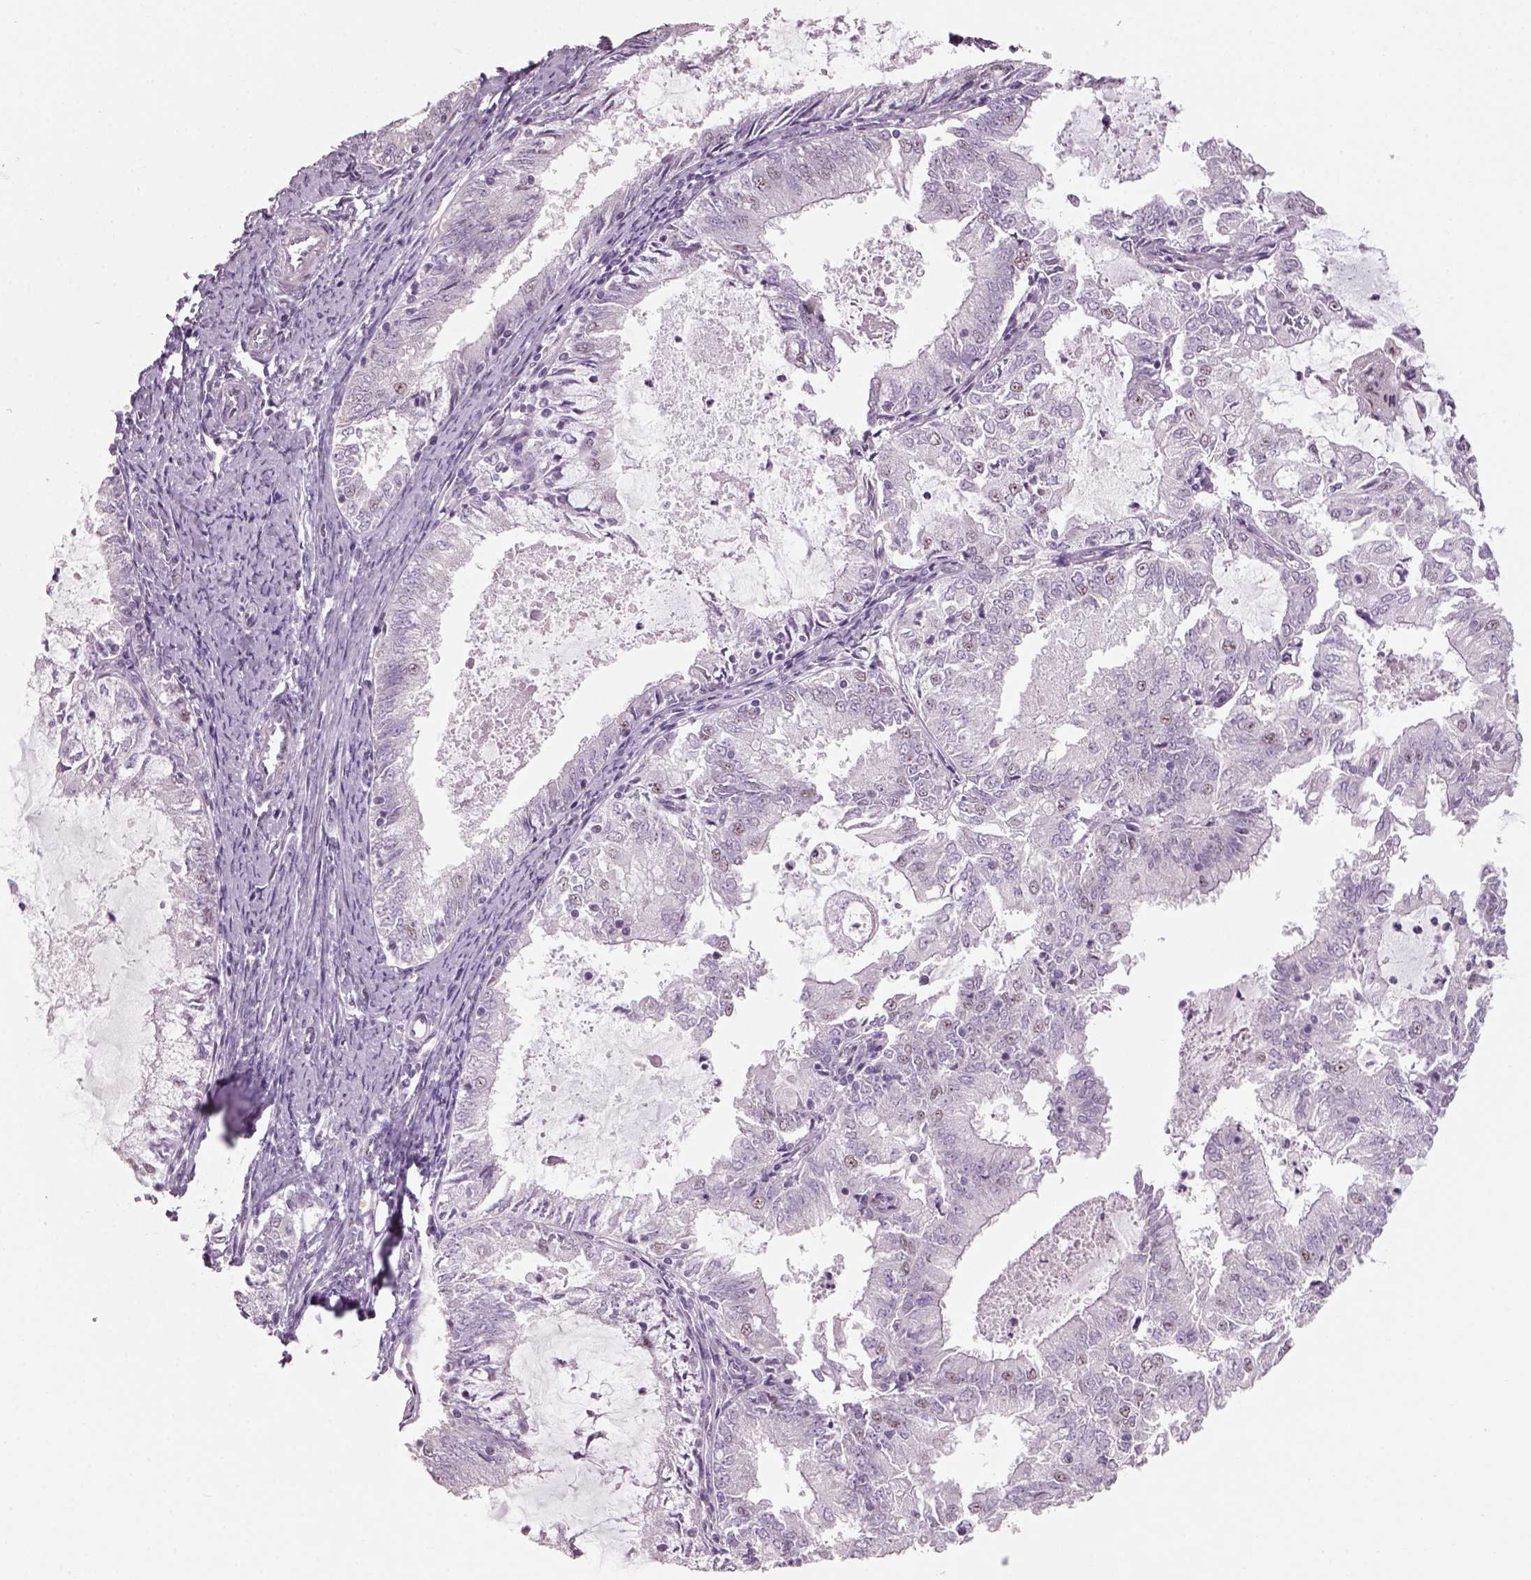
{"staining": {"intensity": "negative", "quantity": "none", "location": "none"}, "tissue": "endometrial cancer", "cell_type": "Tumor cells", "image_type": "cancer", "snomed": [{"axis": "morphology", "description": "Adenocarcinoma, NOS"}, {"axis": "topography", "description": "Endometrium"}], "caption": "Endometrial cancer was stained to show a protein in brown. There is no significant expression in tumor cells. (IHC, brightfield microscopy, high magnification).", "gene": "NAT8", "patient": {"sex": "female", "age": 57}}